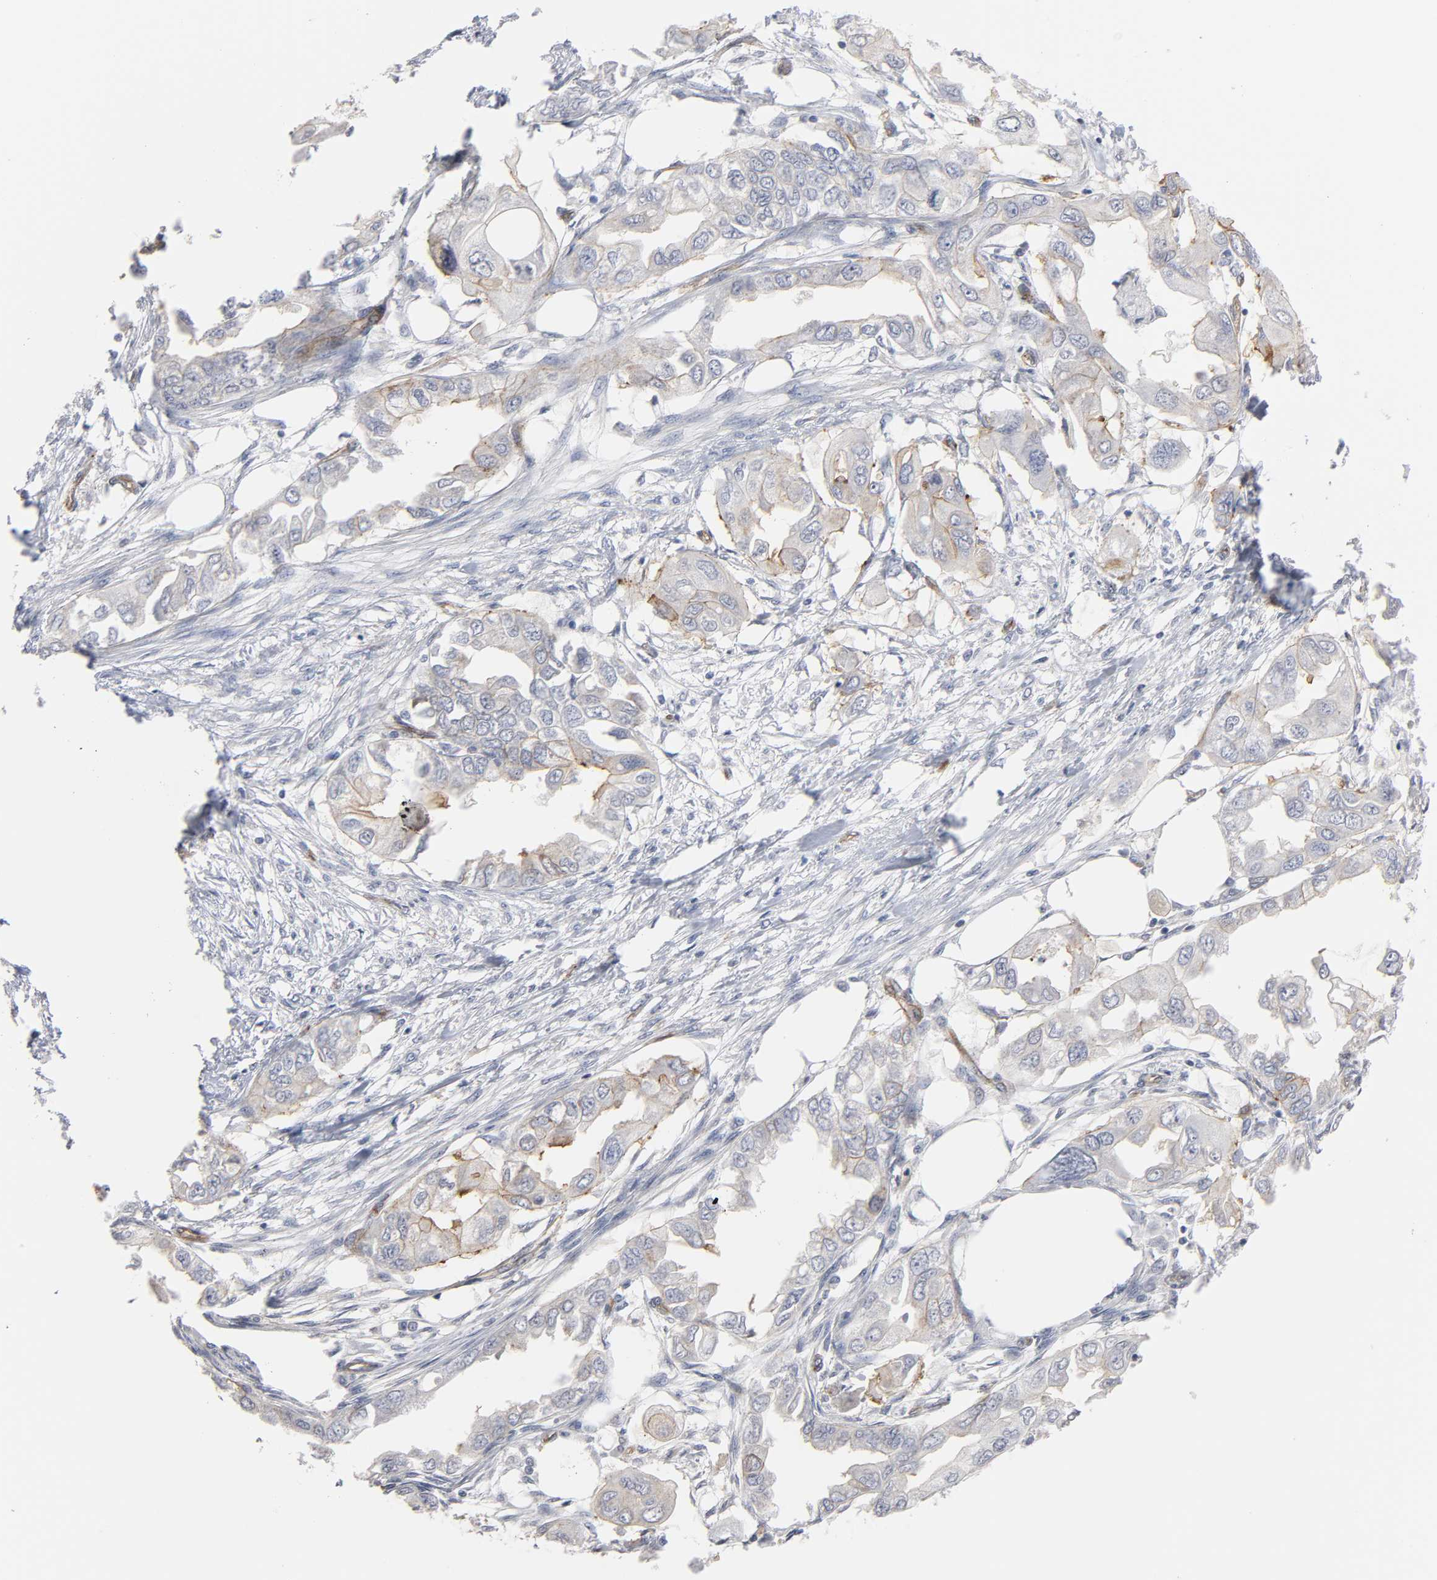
{"staining": {"intensity": "weak", "quantity": "<25%", "location": "cytoplasmic/membranous"}, "tissue": "endometrial cancer", "cell_type": "Tumor cells", "image_type": "cancer", "snomed": [{"axis": "morphology", "description": "Adenocarcinoma, NOS"}, {"axis": "topography", "description": "Endometrium"}], "caption": "This is an immunohistochemistry photomicrograph of human endometrial adenocarcinoma. There is no staining in tumor cells.", "gene": "SPTAN1", "patient": {"sex": "female", "age": 67}}